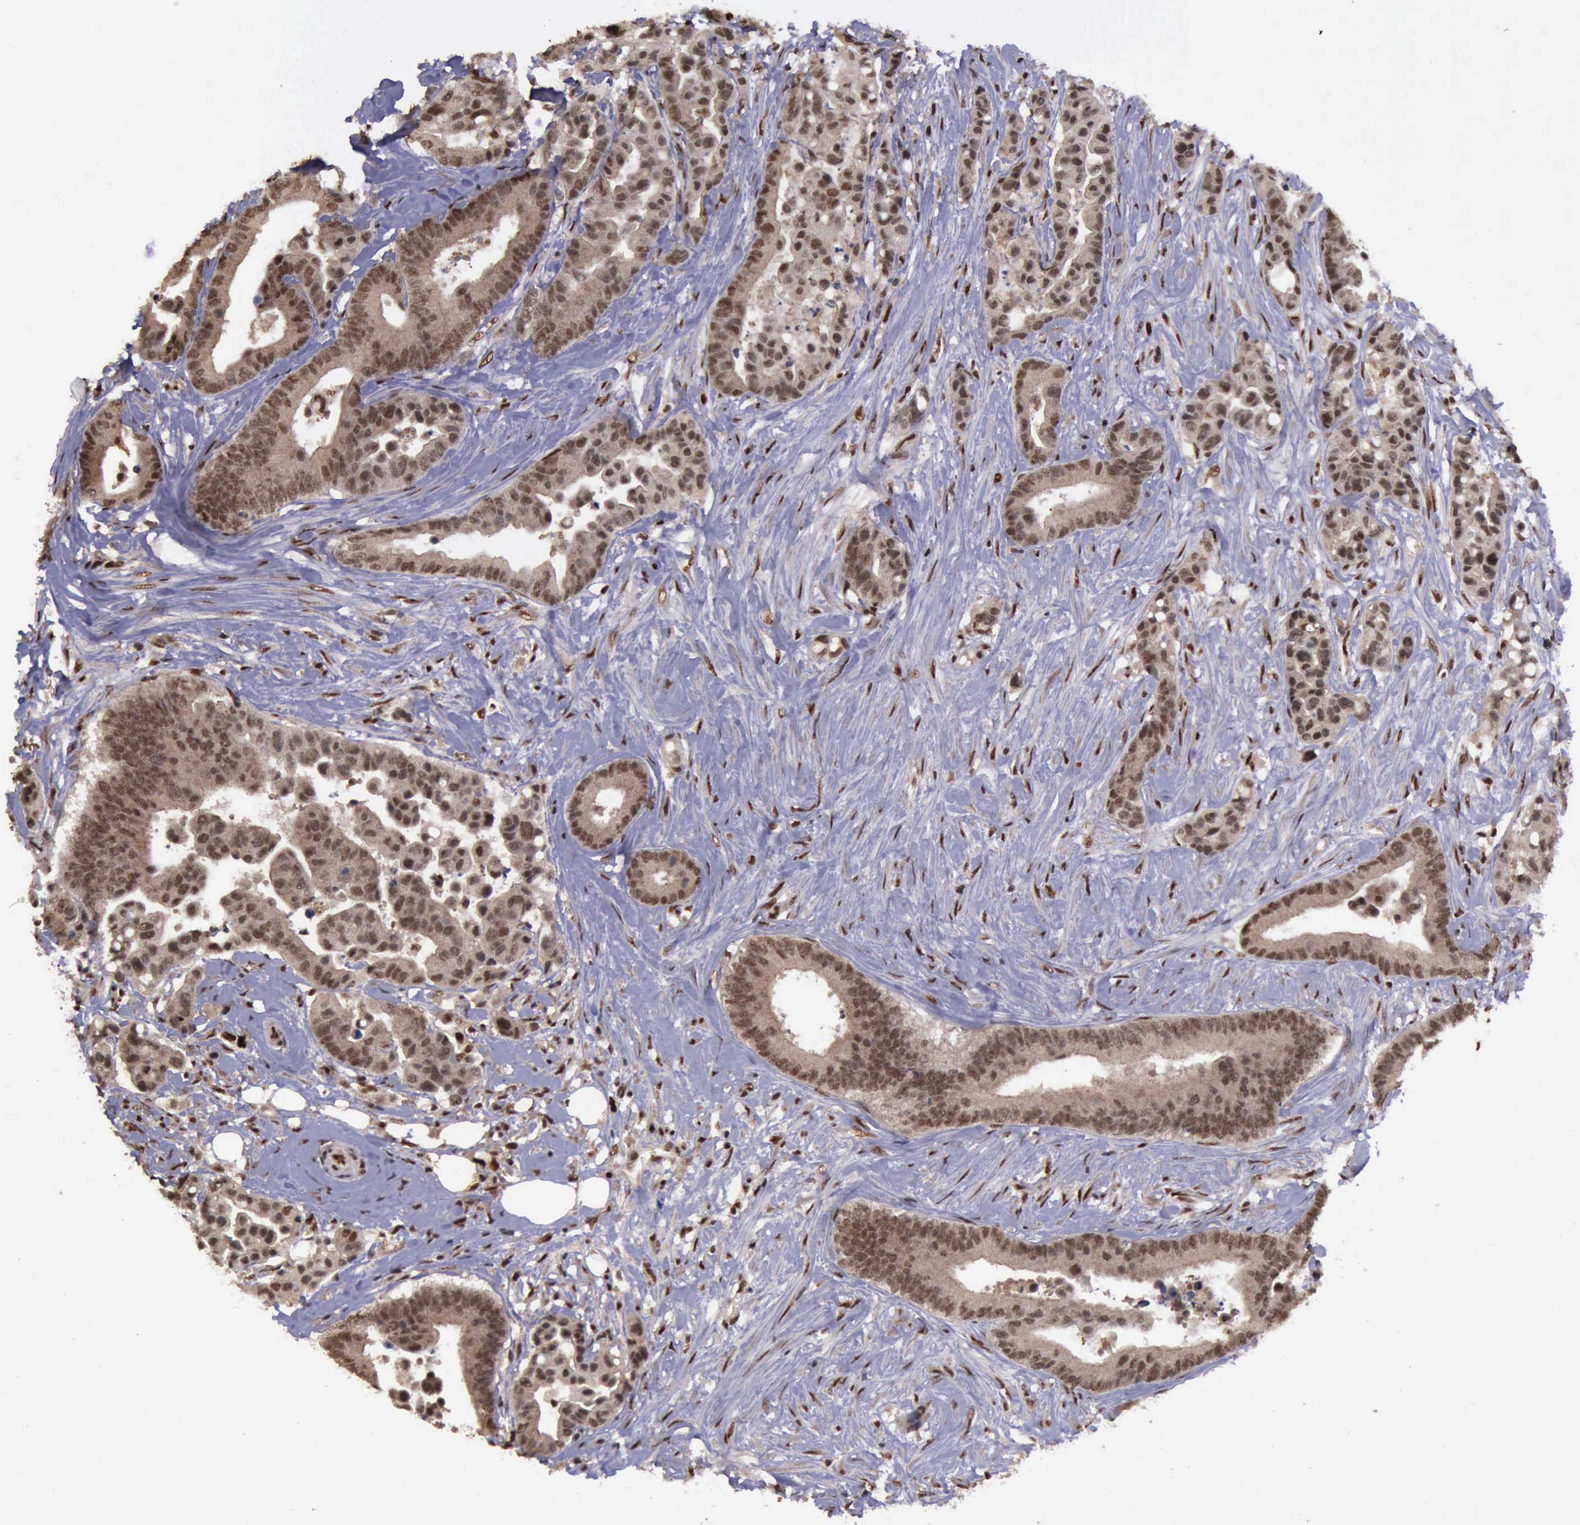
{"staining": {"intensity": "moderate", "quantity": ">75%", "location": "cytoplasmic/membranous,nuclear"}, "tissue": "colorectal cancer", "cell_type": "Tumor cells", "image_type": "cancer", "snomed": [{"axis": "morphology", "description": "Adenocarcinoma, NOS"}, {"axis": "topography", "description": "Colon"}], "caption": "Colorectal cancer tissue reveals moderate cytoplasmic/membranous and nuclear positivity in approximately >75% of tumor cells", "gene": "TRMT2A", "patient": {"sex": "male", "age": 82}}